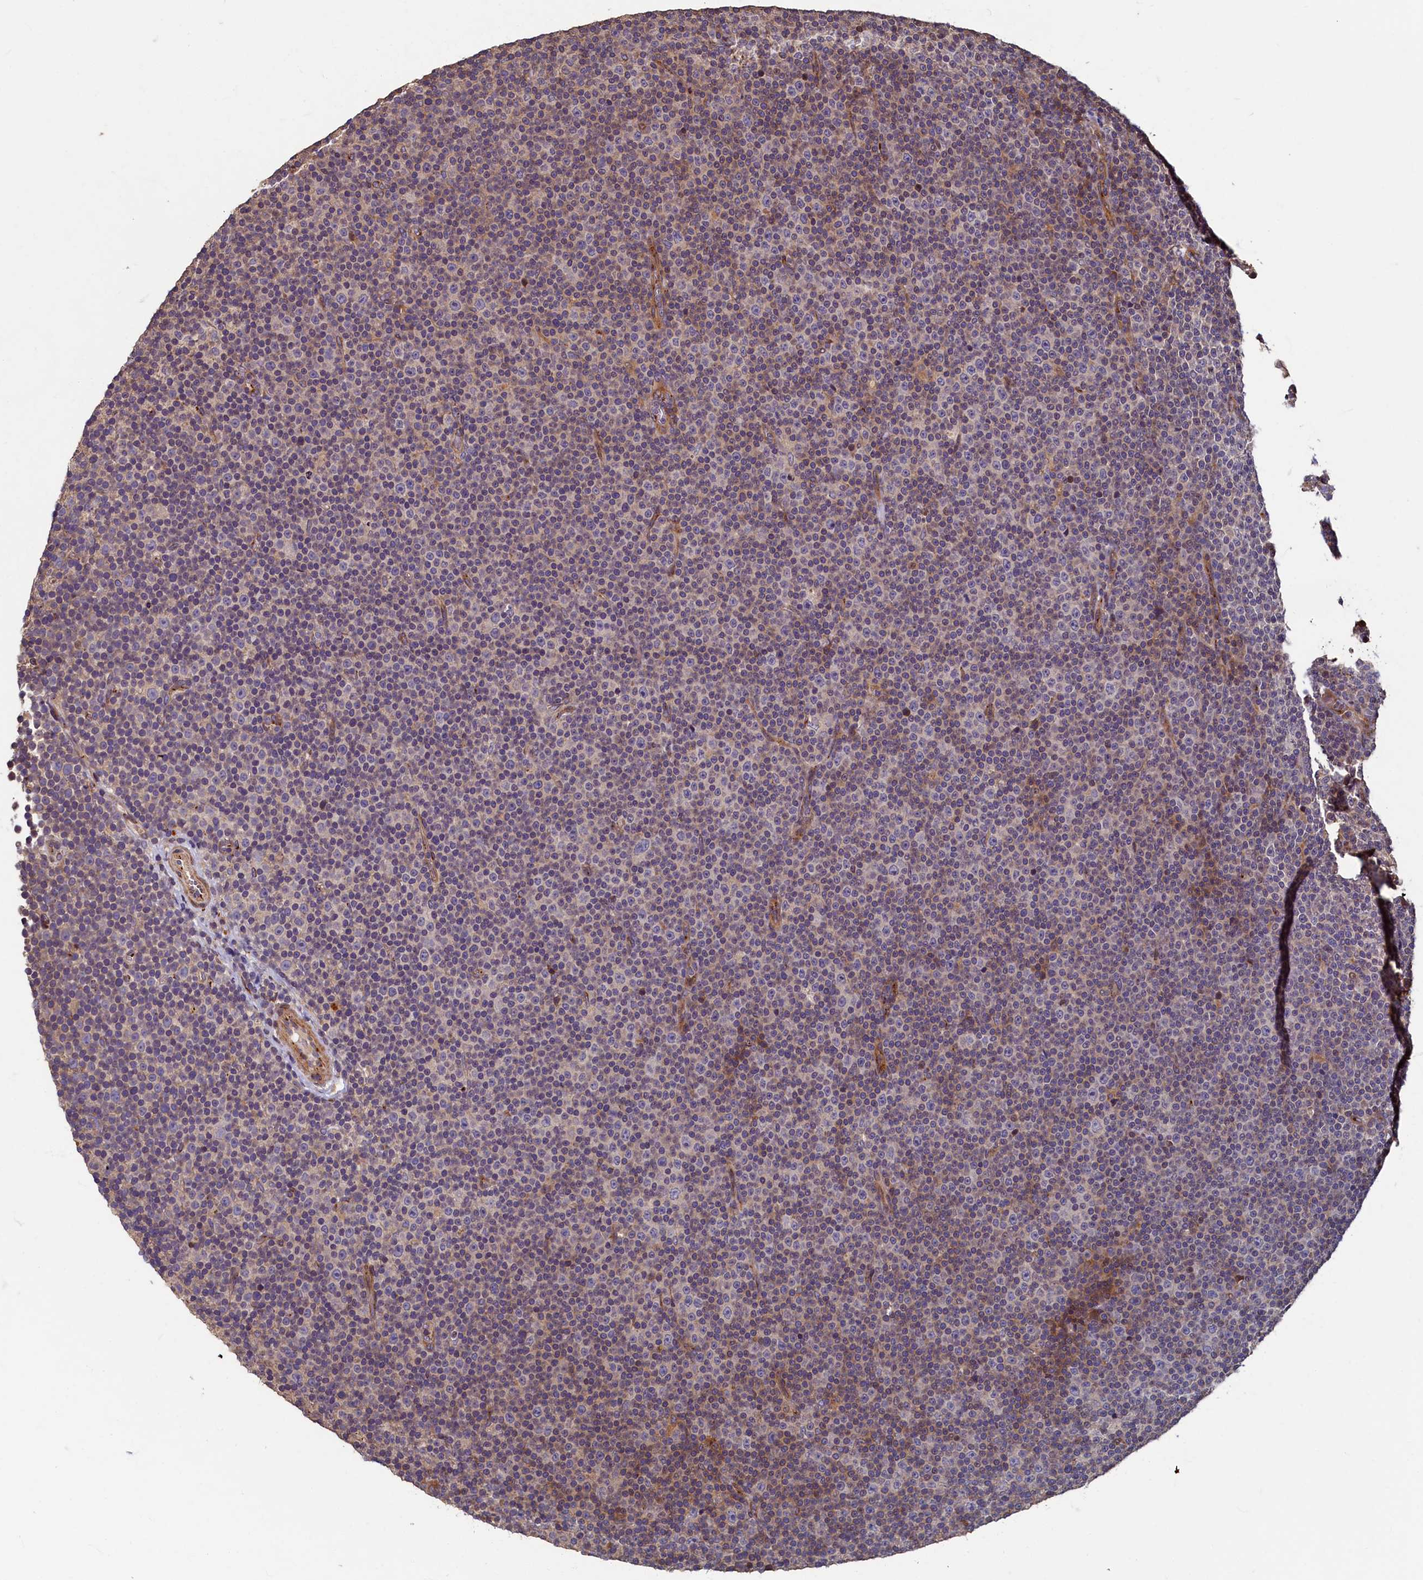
{"staining": {"intensity": "weak", "quantity": "25%-75%", "location": "cytoplasmic/membranous"}, "tissue": "lymphoma", "cell_type": "Tumor cells", "image_type": "cancer", "snomed": [{"axis": "morphology", "description": "Malignant lymphoma, non-Hodgkin's type, Low grade"}, {"axis": "topography", "description": "Lymph node"}], "caption": "The image exhibits immunohistochemical staining of low-grade malignant lymphoma, non-Hodgkin's type. There is weak cytoplasmic/membranous staining is identified in about 25%-75% of tumor cells. The staining is performed using DAB (3,3'-diaminobenzidine) brown chromogen to label protein expression. The nuclei are counter-stained blue using hematoxylin.", "gene": "TMEM181", "patient": {"sex": "female", "age": 67}}